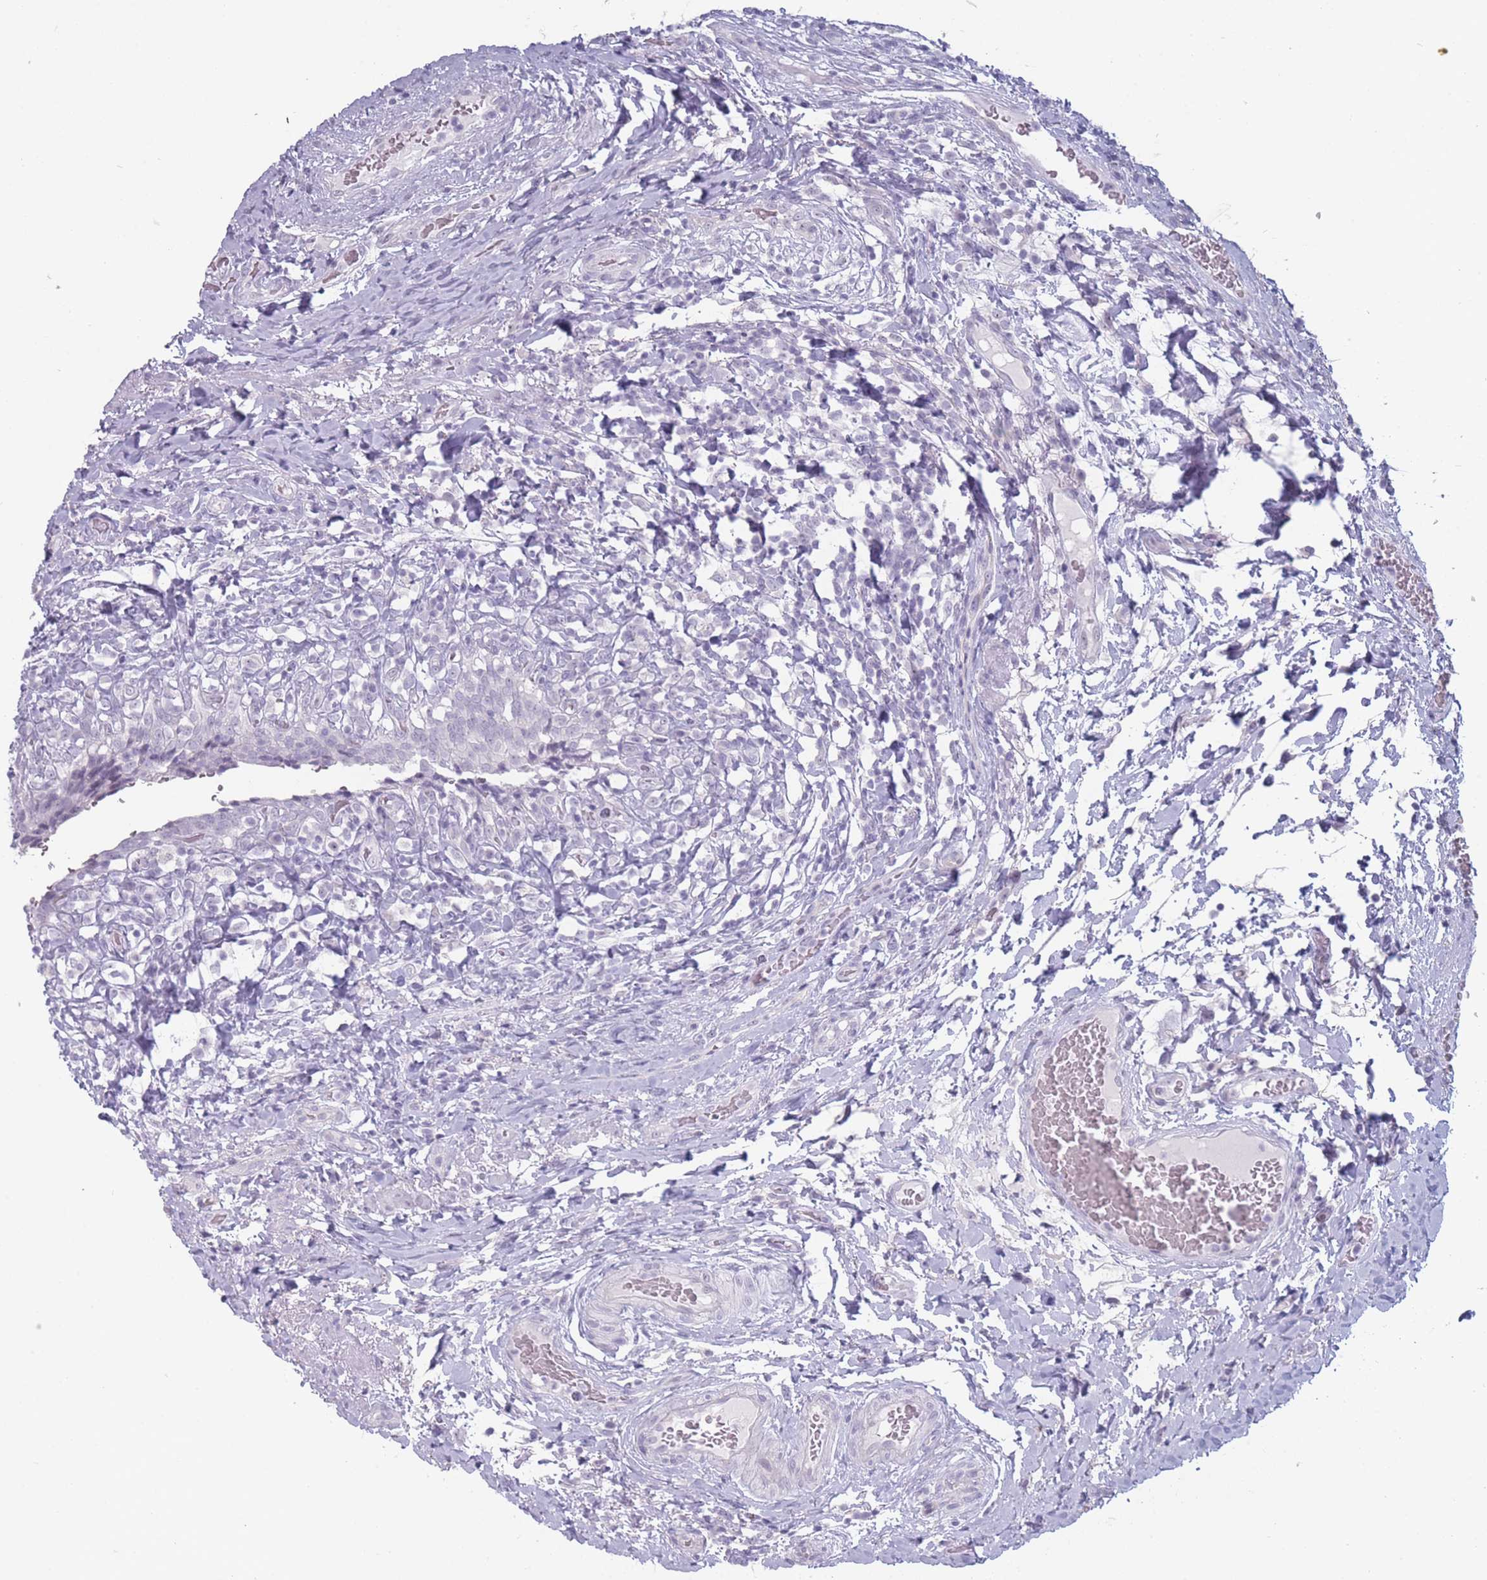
{"staining": {"intensity": "weak", "quantity": "<25%", "location": "nuclear"}, "tissue": "urinary bladder", "cell_type": "Urothelial cells", "image_type": "normal", "snomed": [{"axis": "morphology", "description": "Normal tissue, NOS"}, {"axis": "morphology", "description": "Inflammation, NOS"}, {"axis": "topography", "description": "Urinary bladder"}], "caption": "Urinary bladder stained for a protein using IHC shows no positivity urothelial cells.", "gene": "ROS1", "patient": {"sex": "male", "age": 64}}